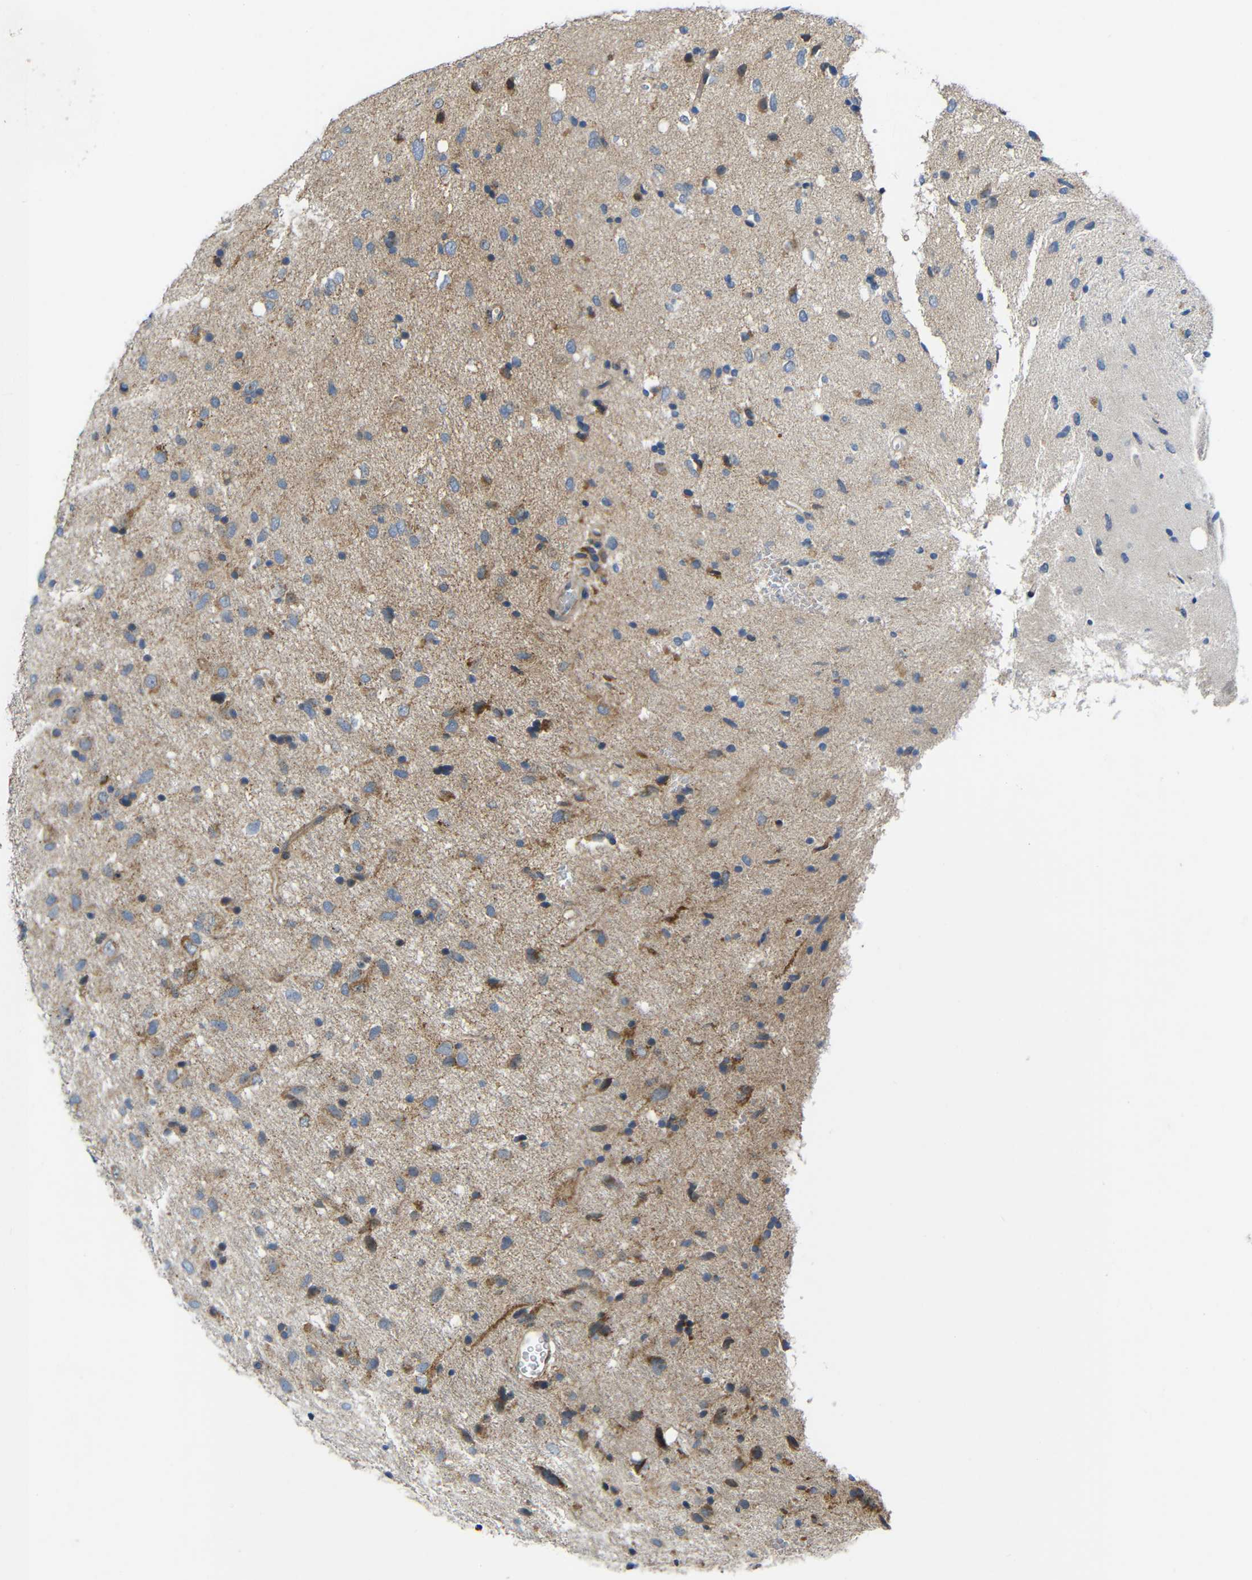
{"staining": {"intensity": "negative", "quantity": "none", "location": "none"}, "tissue": "glioma", "cell_type": "Tumor cells", "image_type": "cancer", "snomed": [{"axis": "morphology", "description": "Glioma, malignant, Low grade"}, {"axis": "topography", "description": "Brain"}], "caption": "Glioma was stained to show a protein in brown. There is no significant expression in tumor cells.", "gene": "TMEM25", "patient": {"sex": "male", "age": 77}}